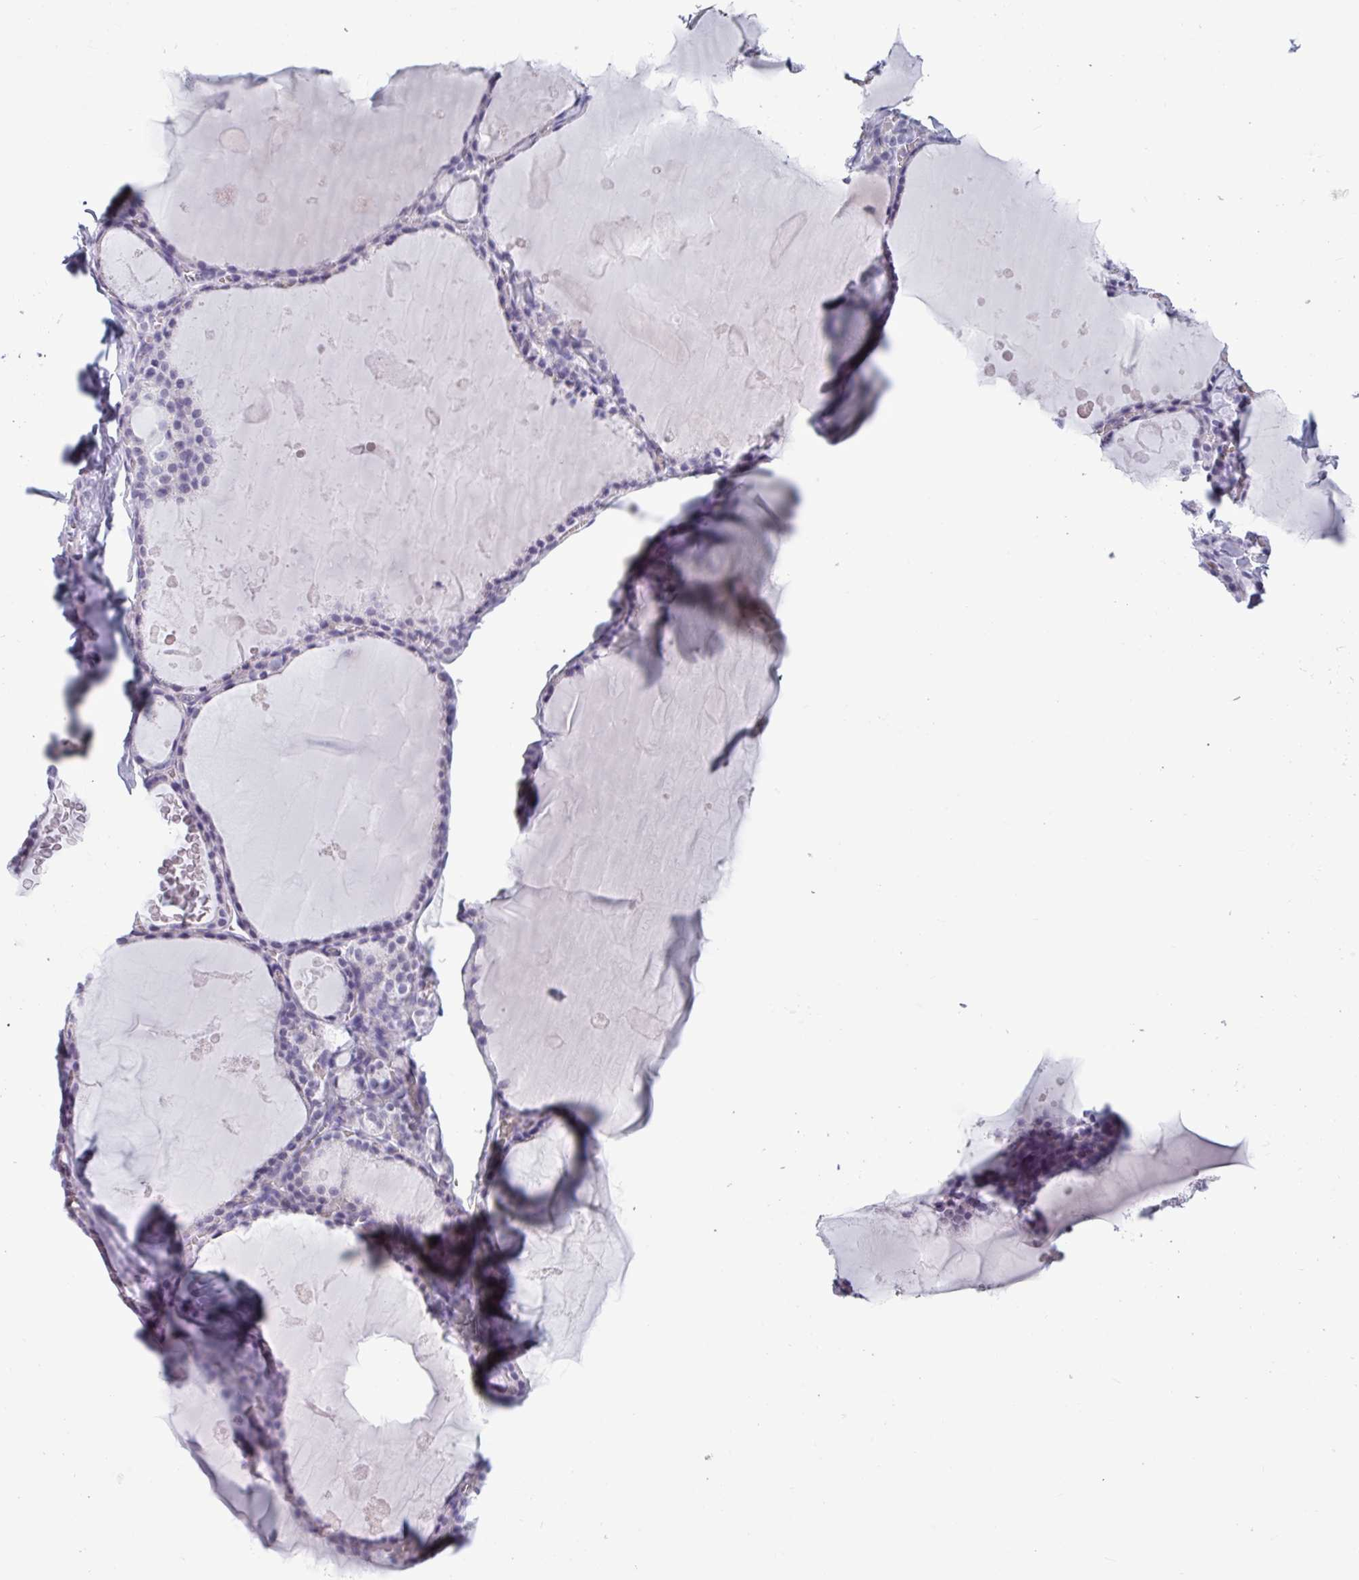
{"staining": {"intensity": "negative", "quantity": "none", "location": "none"}, "tissue": "thyroid gland", "cell_type": "Glandular cells", "image_type": "normal", "snomed": [{"axis": "morphology", "description": "Normal tissue, NOS"}, {"axis": "topography", "description": "Thyroid gland"}], "caption": "High magnification brightfield microscopy of unremarkable thyroid gland stained with DAB (brown) and counterstained with hematoxylin (blue): glandular cells show no significant expression. Nuclei are stained in blue.", "gene": "SRGAP1", "patient": {"sex": "male", "age": 56}}